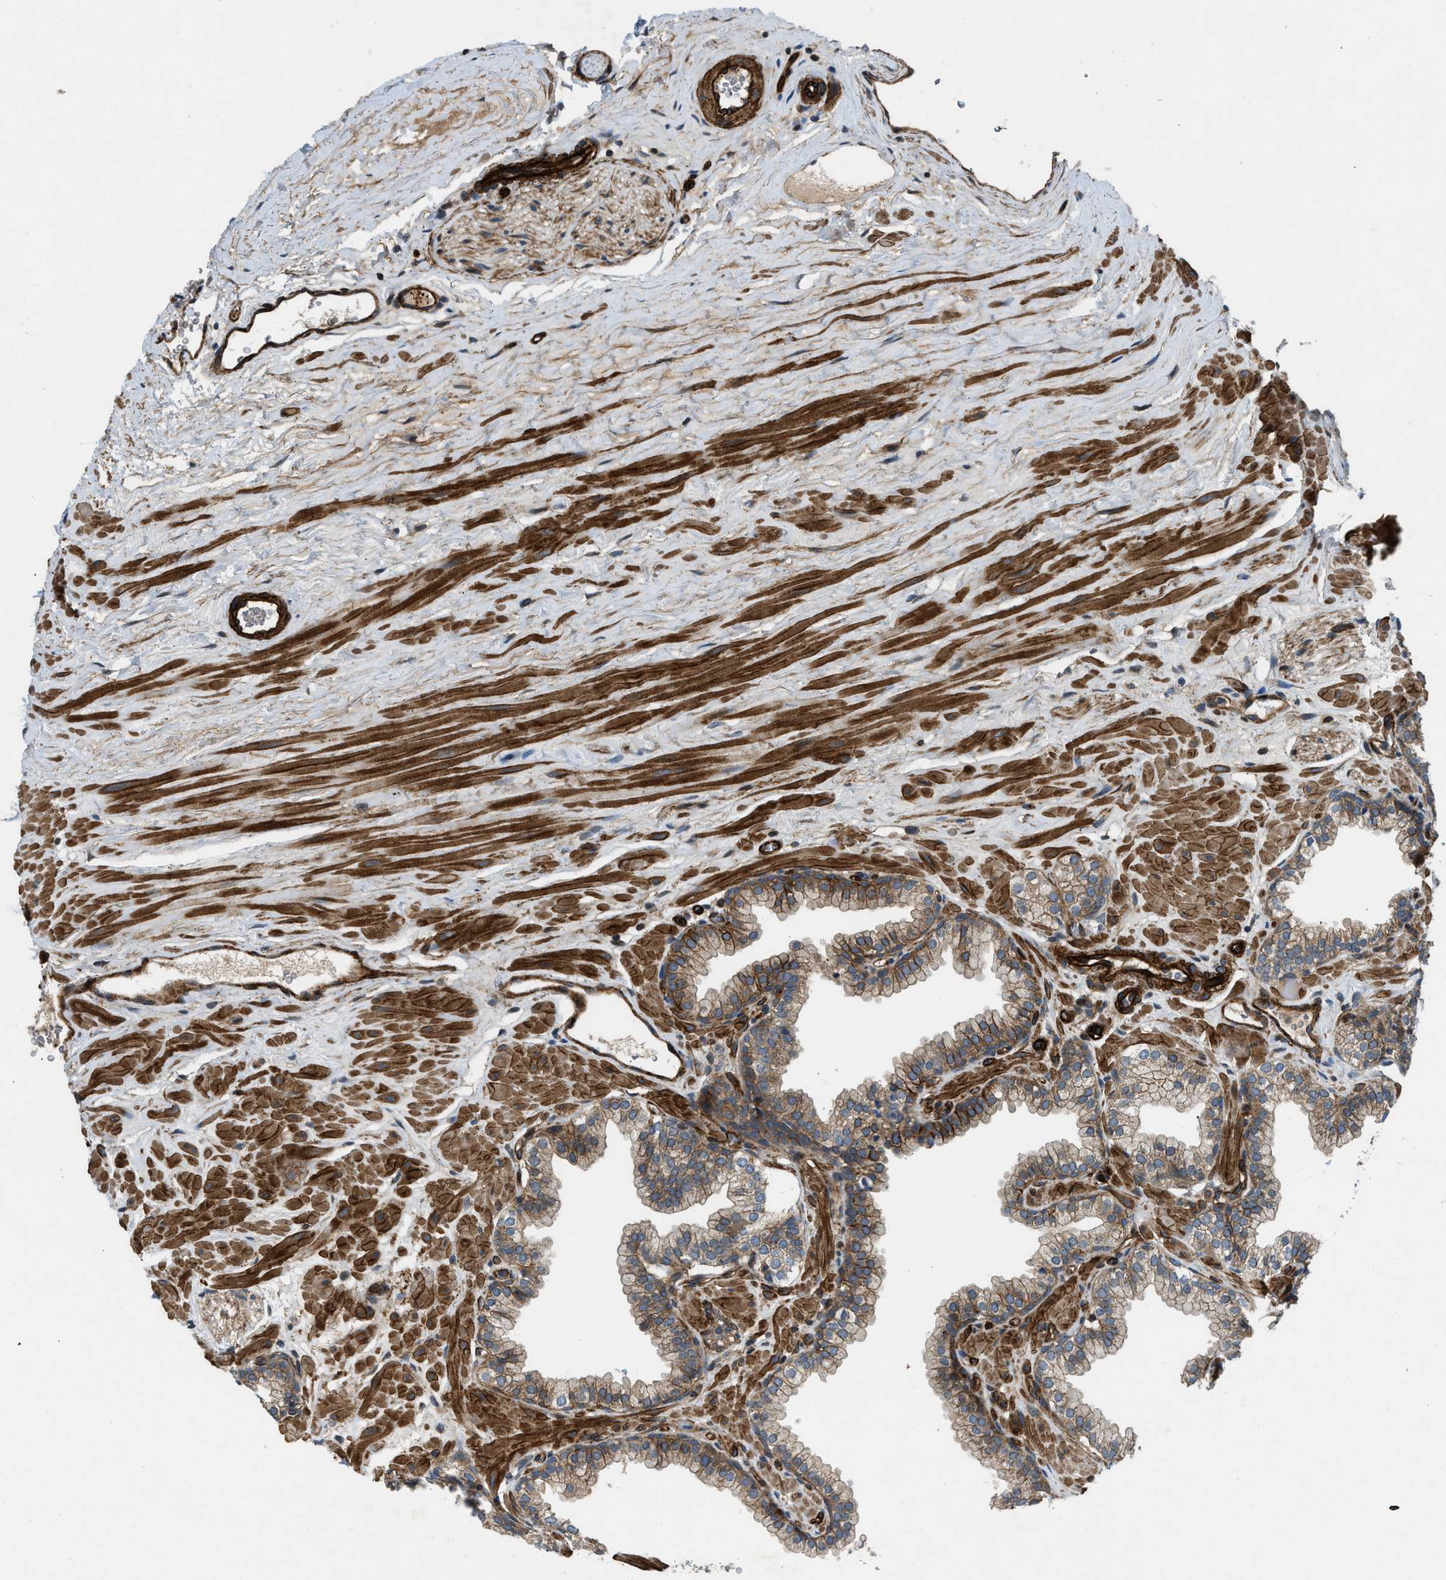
{"staining": {"intensity": "moderate", "quantity": ">75%", "location": "cytoplasmic/membranous"}, "tissue": "prostate", "cell_type": "Glandular cells", "image_type": "normal", "snomed": [{"axis": "morphology", "description": "Normal tissue, NOS"}, {"axis": "morphology", "description": "Urothelial carcinoma, Low grade"}, {"axis": "topography", "description": "Urinary bladder"}, {"axis": "topography", "description": "Prostate"}], "caption": "An immunohistochemistry (IHC) image of unremarkable tissue is shown. Protein staining in brown labels moderate cytoplasmic/membranous positivity in prostate within glandular cells.", "gene": "NYNRIN", "patient": {"sex": "male", "age": 60}}